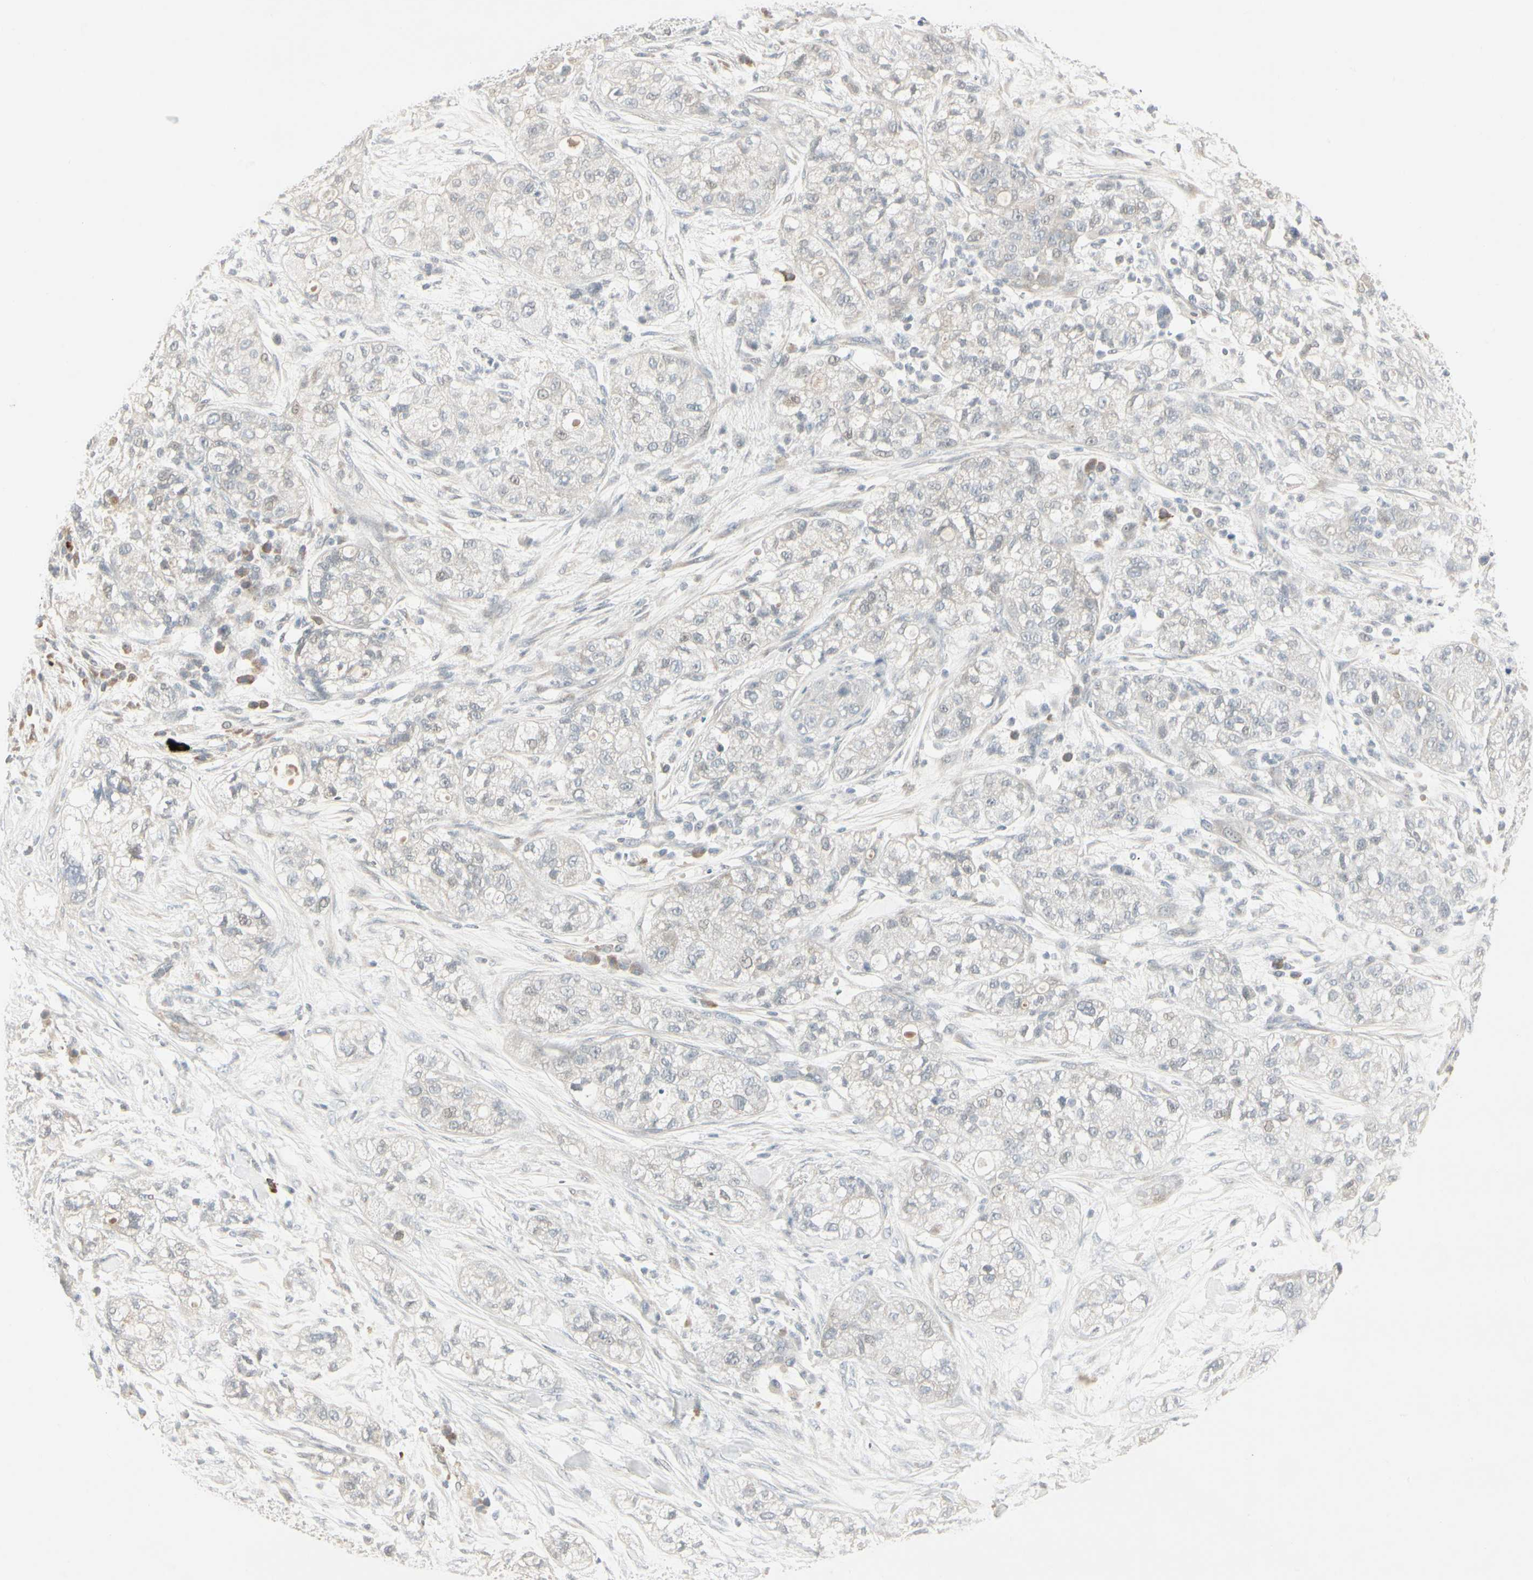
{"staining": {"intensity": "negative", "quantity": "none", "location": "none"}, "tissue": "pancreatic cancer", "cell_type": "Tumor cells", "image_type": "cancer", "snomed": [{"axis": "morphology", "description": "Adenocarcinoma, NOS"}, {"axis": "topography", "description": "Pancreas"}], "caption": "DAB immunohistochemical staining of human pancreatic adenocarcinoma reveals no significant expression in tumor cells.", "gene": "DMPK", "patient": {"sex": "female", "age": 78}}